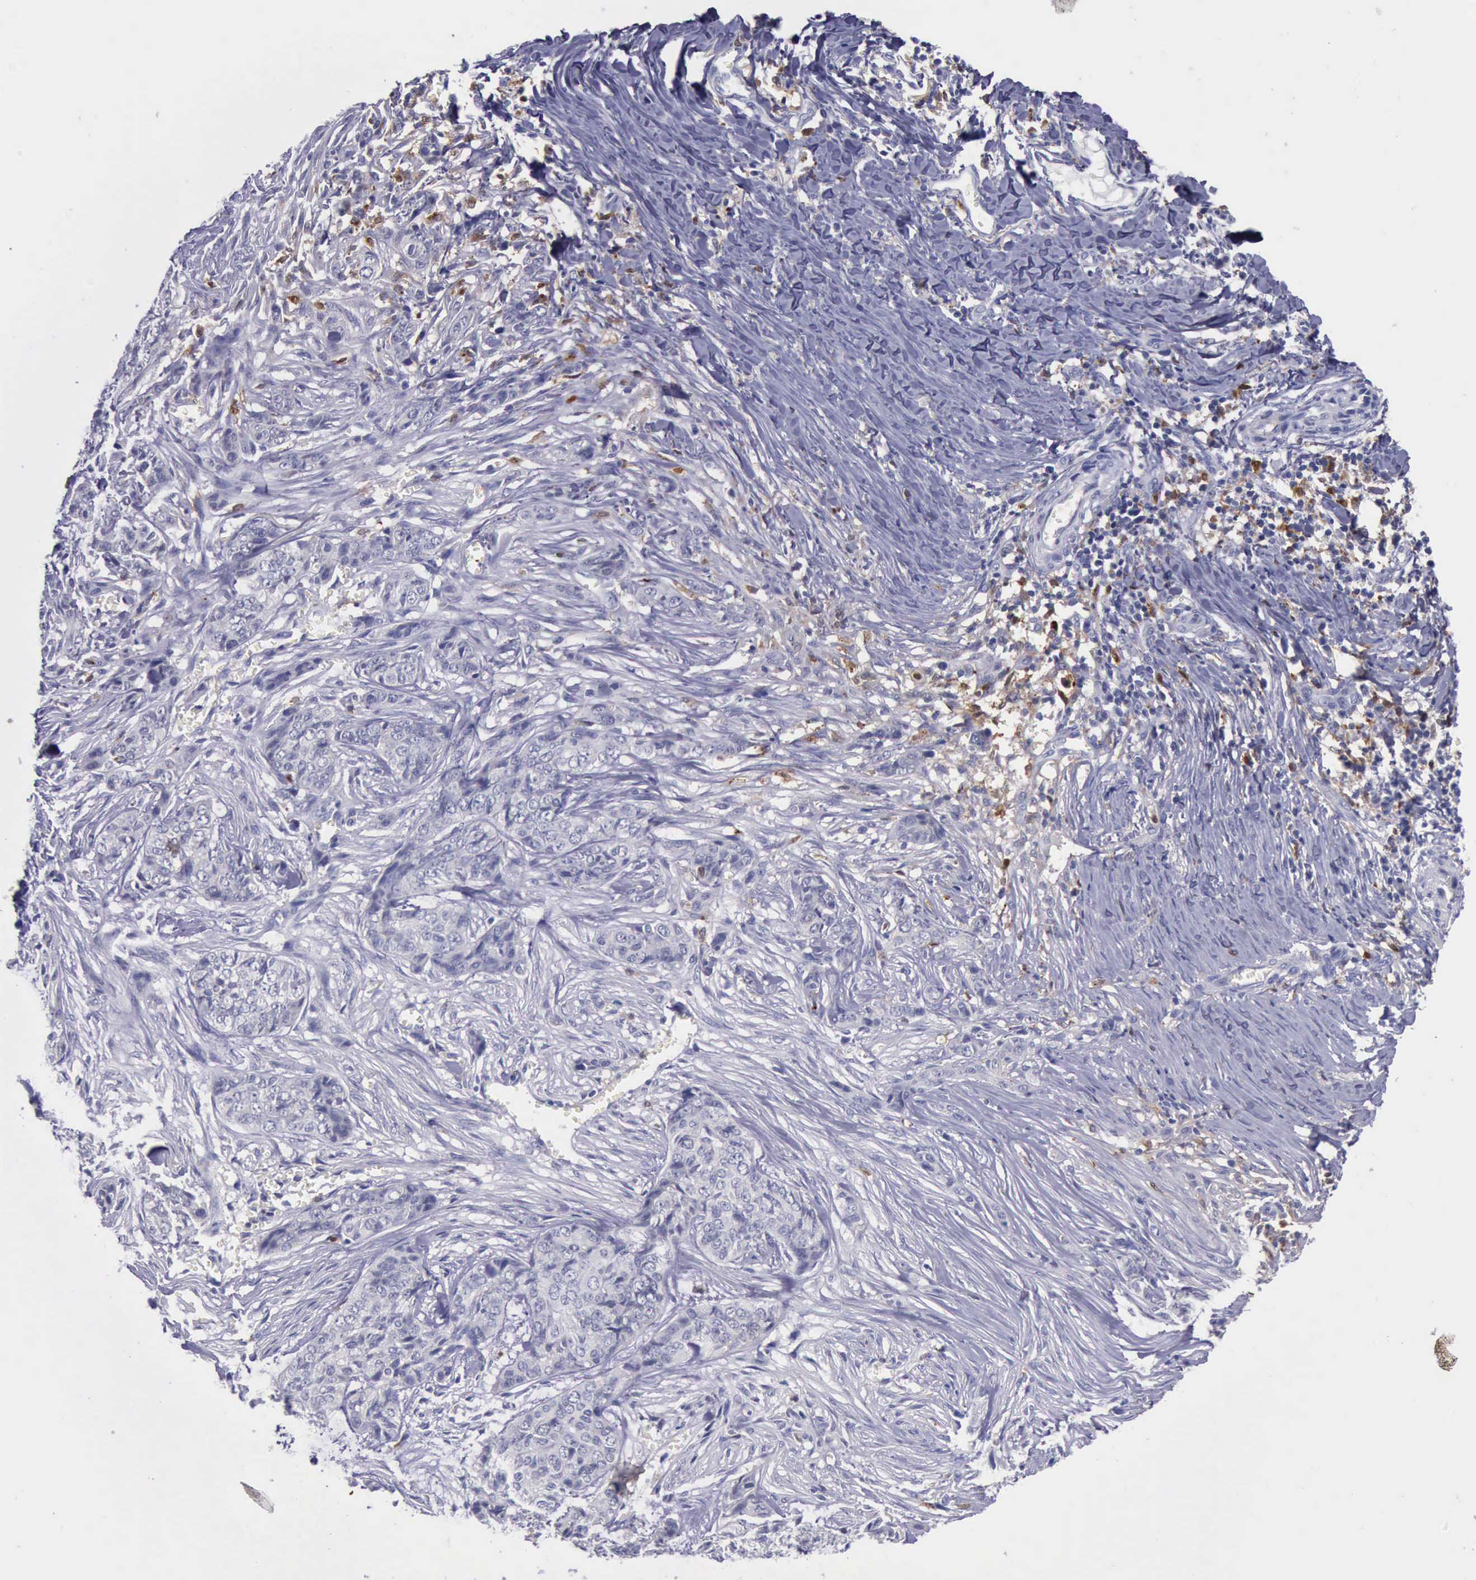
{"staining": {"intensity": "negative", "quantity": "none", "location": "none"}, "tissue": "skin cancer", "cell_type": "Tumor cells", "image_type": "cancer", "snomed": [{"axis": "morphology", "description": "Normal tissue, NOS"}, {"axis": "morphology", "description": "Basal cell carcinoma"}, {"axis": "topography", "description": "Skin"}], "caption": "The immunohistochemistry (IHC) histopathology image has no significant positivity in tumor cells of skin cancer (basal cell carcinoma) tissue.", "gene": "CSTA", "patient": {"sex": "female", "age": 65}}